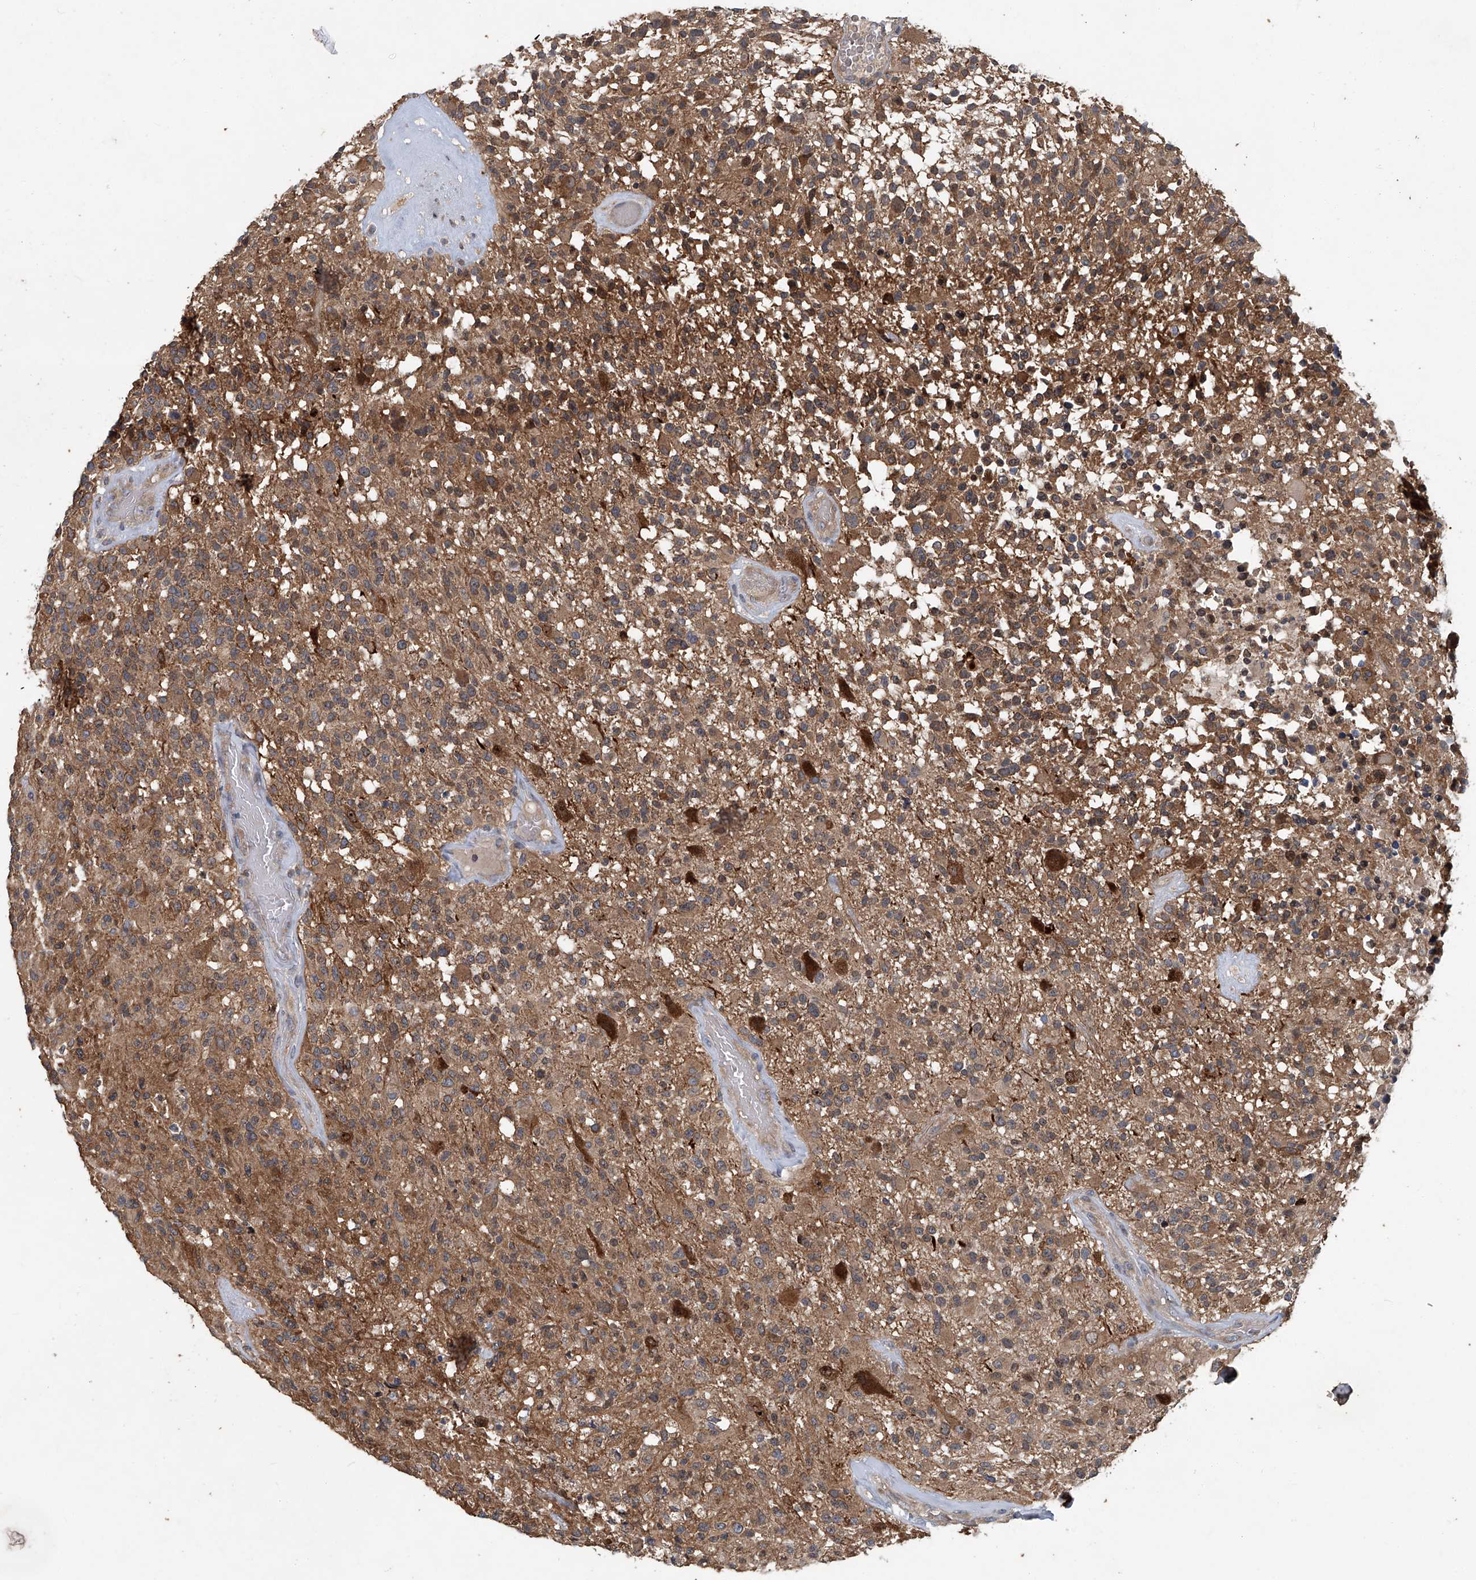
{"staining": {"intensity": "moderate", "quantity": ">75%", "location": "cytoplasmic/membranous"}, "tissue": "glioma", "cell_type": "Tumor cells", "image_type": "cancer", "snomed": [{"axis": "morphology", "description": "Glioma, malignant, High grade"}, {"axis": "morphology", "description": "Glioblastoma, NOS"}, {"axis": "topography", "description": "Brain"}], "caption": "A brown stain shows moderate cytoplasmic/membranous staining of a protein in glioma tumor cells.", "gene": "ANKRD34A", "patient": {"sex": "male", "age": 60}}